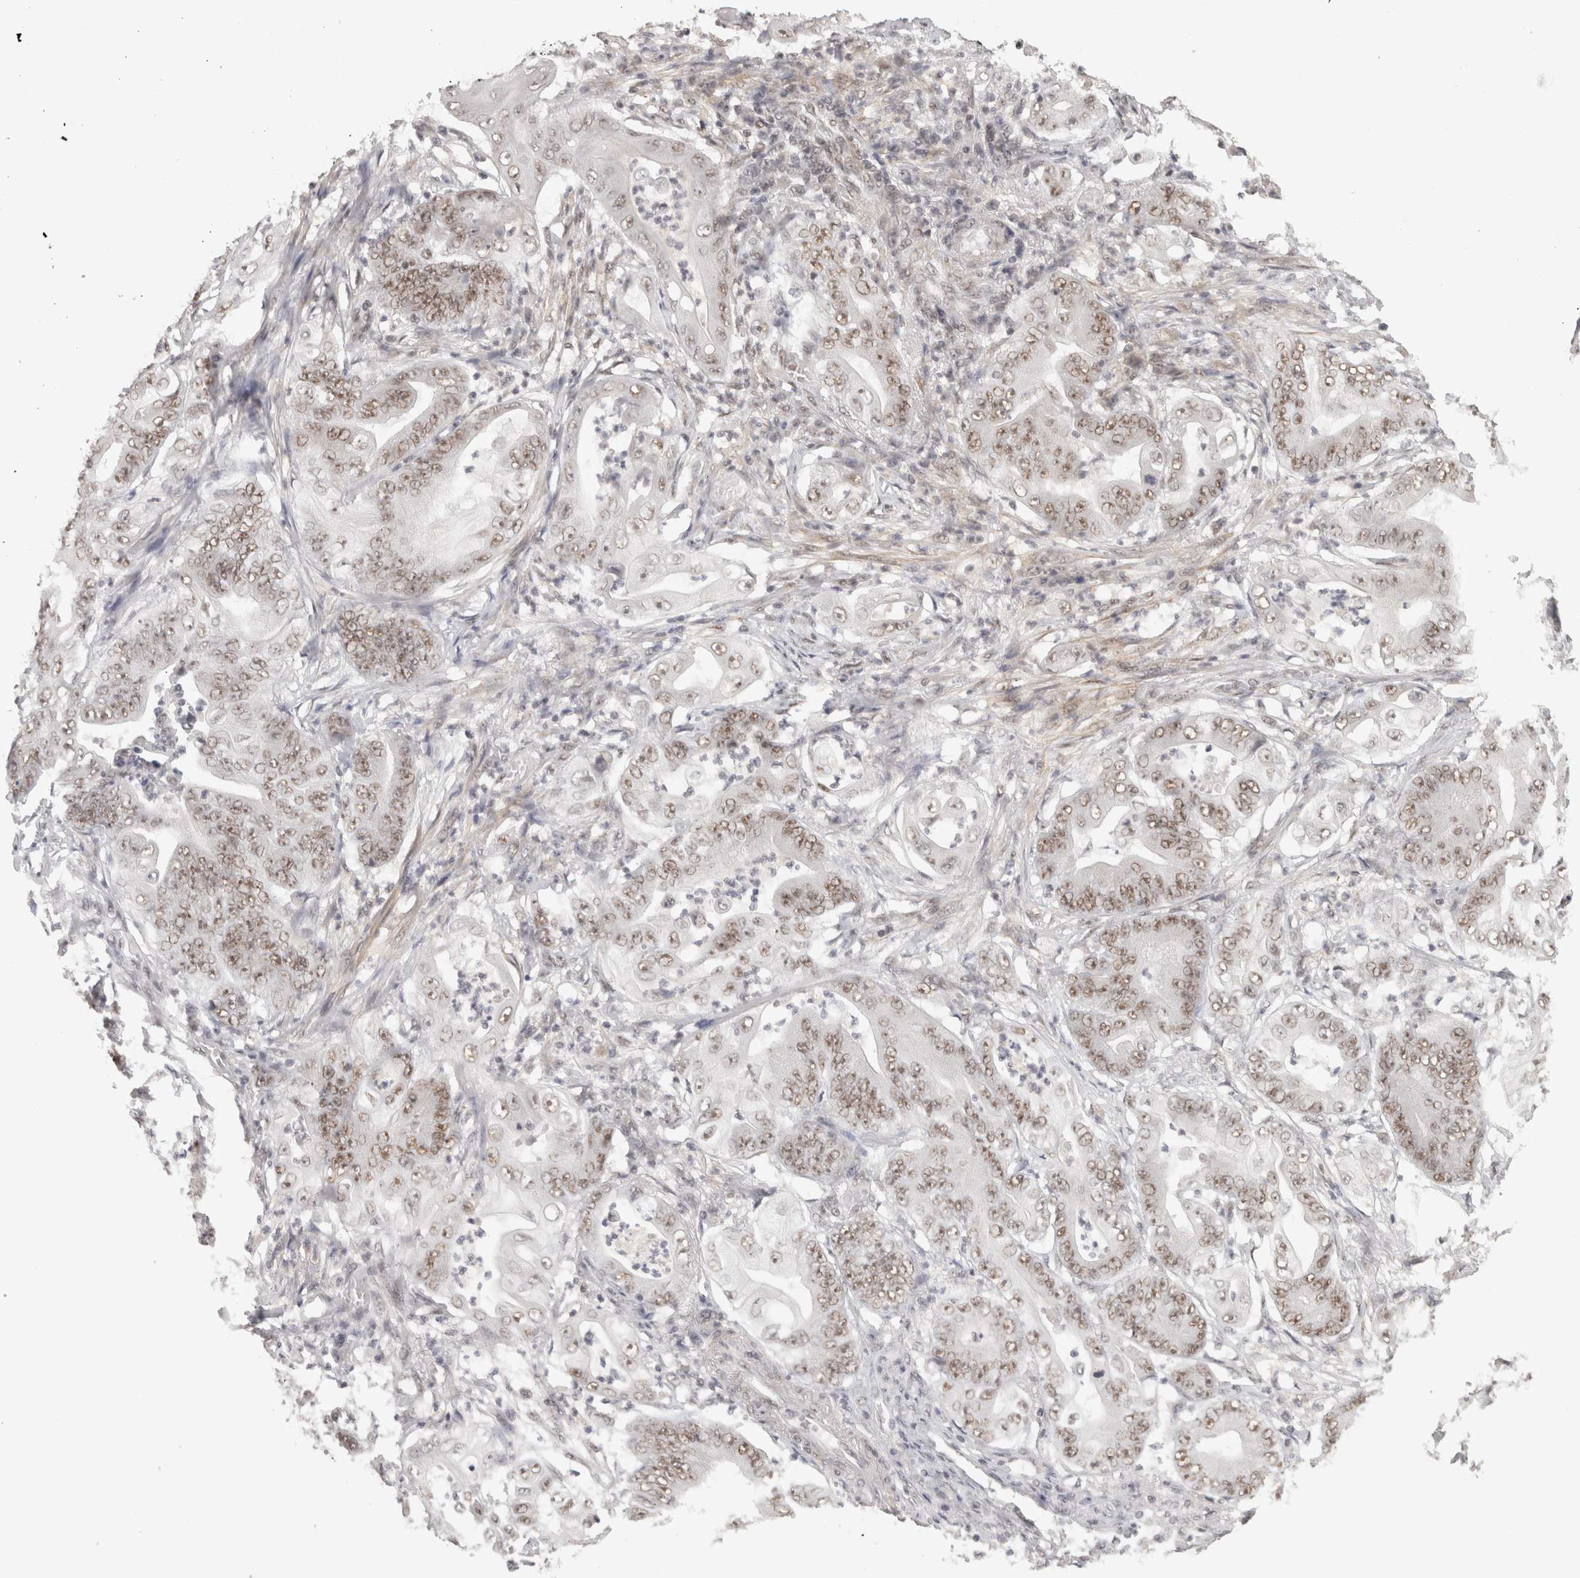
{"staining": {"intensity": "moderate", "quantity": "25%-75%", "location": "nuclear"}, "tissue": "stomach cancer", "cell_type": "Tumor cells", "image_type": "cancer", "snomed": [{"axis": "morphology", "description": "Adenocarcinoma, NOS"}, {"axis": "topography", "description": "Stomach"}], "caption": "A histopathology image of human adenocarcinoma (stomach) stained for a protein displays moderate nuclear brown staining in tumor cells.", "gene": "ZNF830", "patient": {"sex": "female", "age": 73}}